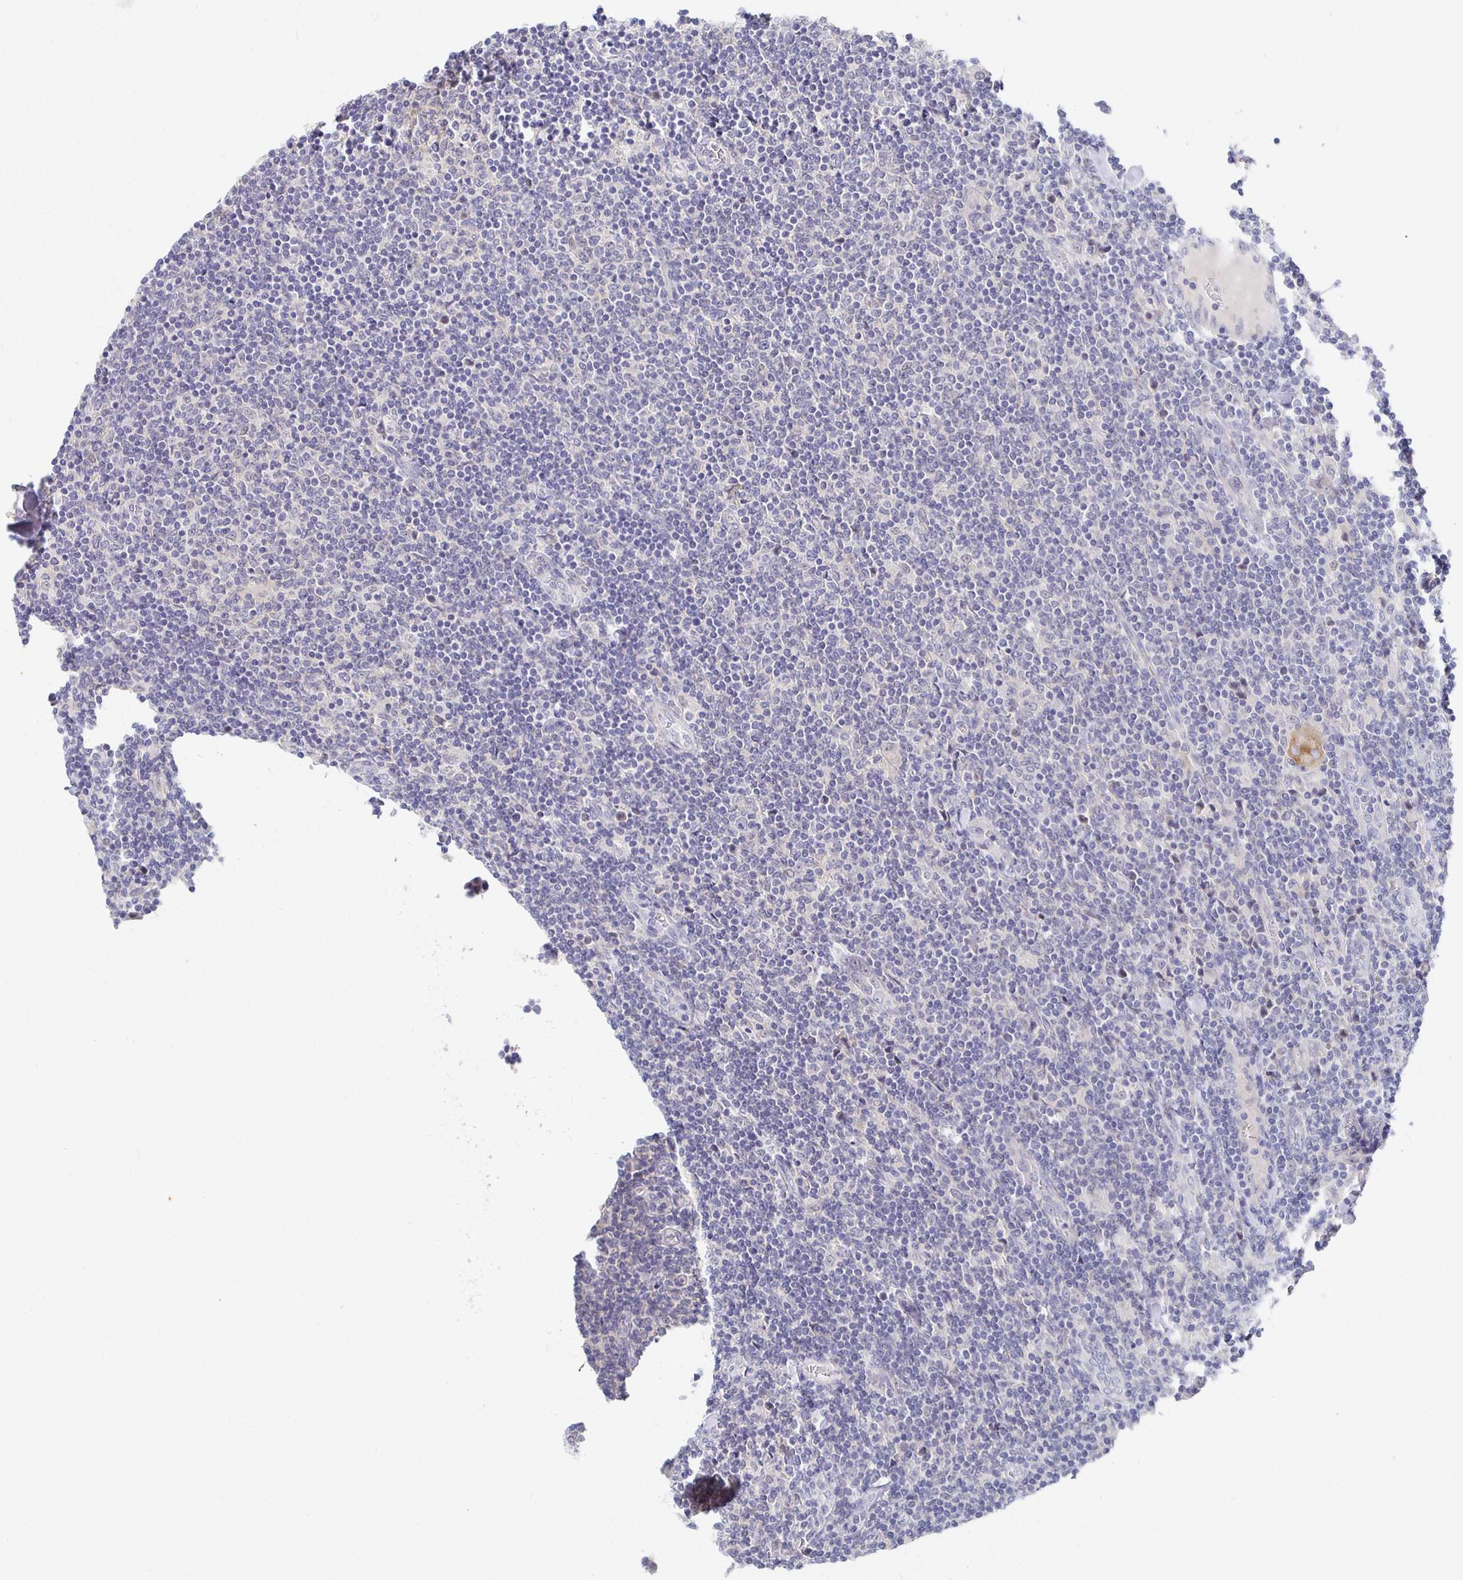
{"staining": {"intensity": "negative", "quantity": "none", "location": "none"}, "tissue": "lymphoma", "cell_type": "Tumor cells", "image_type": "cancer", "snomed": [{"axis": "morphology", "description": "Malignant lymphoma, non-Hodgkin's type, Low grade"}, {"axis": "topography", "description": "Lymph node"}], "caption": "Lymphoma stained for a protein using immunohistochemistry (IHC) demonstrates no positivity tumor cells.", "gene": "FKRP", "patient": {"sex": "male", "age": 52}}